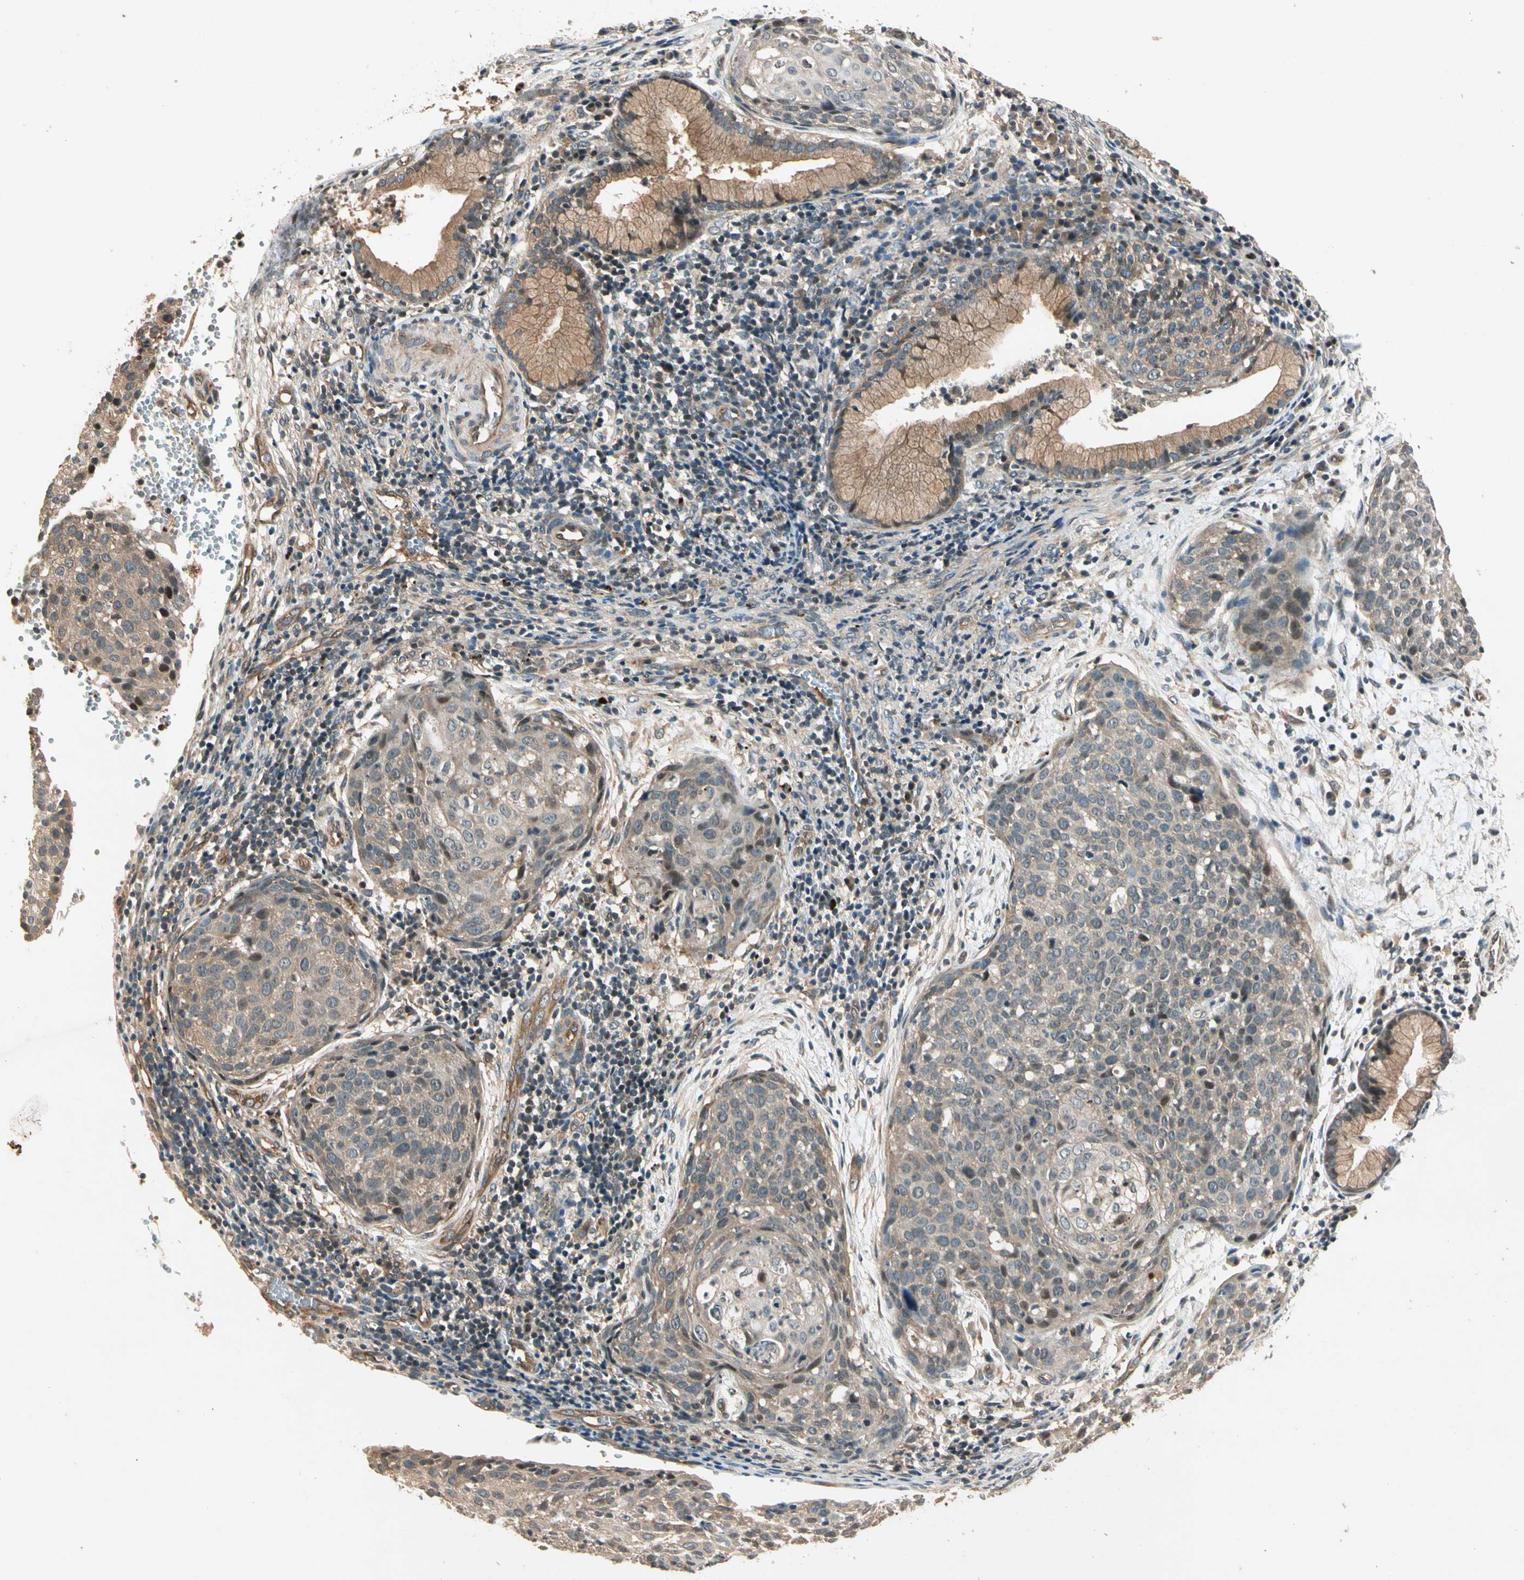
{"staining": {"intensity": "weak", "quantity": ">75%", "location": "cytoplasmic/membranous"}, "tissue": "cervical cancer", "cell_type": "Tumor cells", "image_type": "cancer", "snomed": [{"axis": "morphology", "description": "Squamous cell carcinoma, NOS"}, {"axis": "topography", "description": "Cervix"}], "caption": "A high-resolution photomicrograph shows immunohistochemistry (IHC) staining of cervical squamous cell carcinoma, which demonstrates weak cytoplasmic/membranous expression in approximately >75% of tumor cells. (DAB (3,3'-diaminobenzidine) = brown stain, brightfield microscopy at high magnification).", "gene": "ROCK2", "patient": {"sex": "female", "age": 38}}